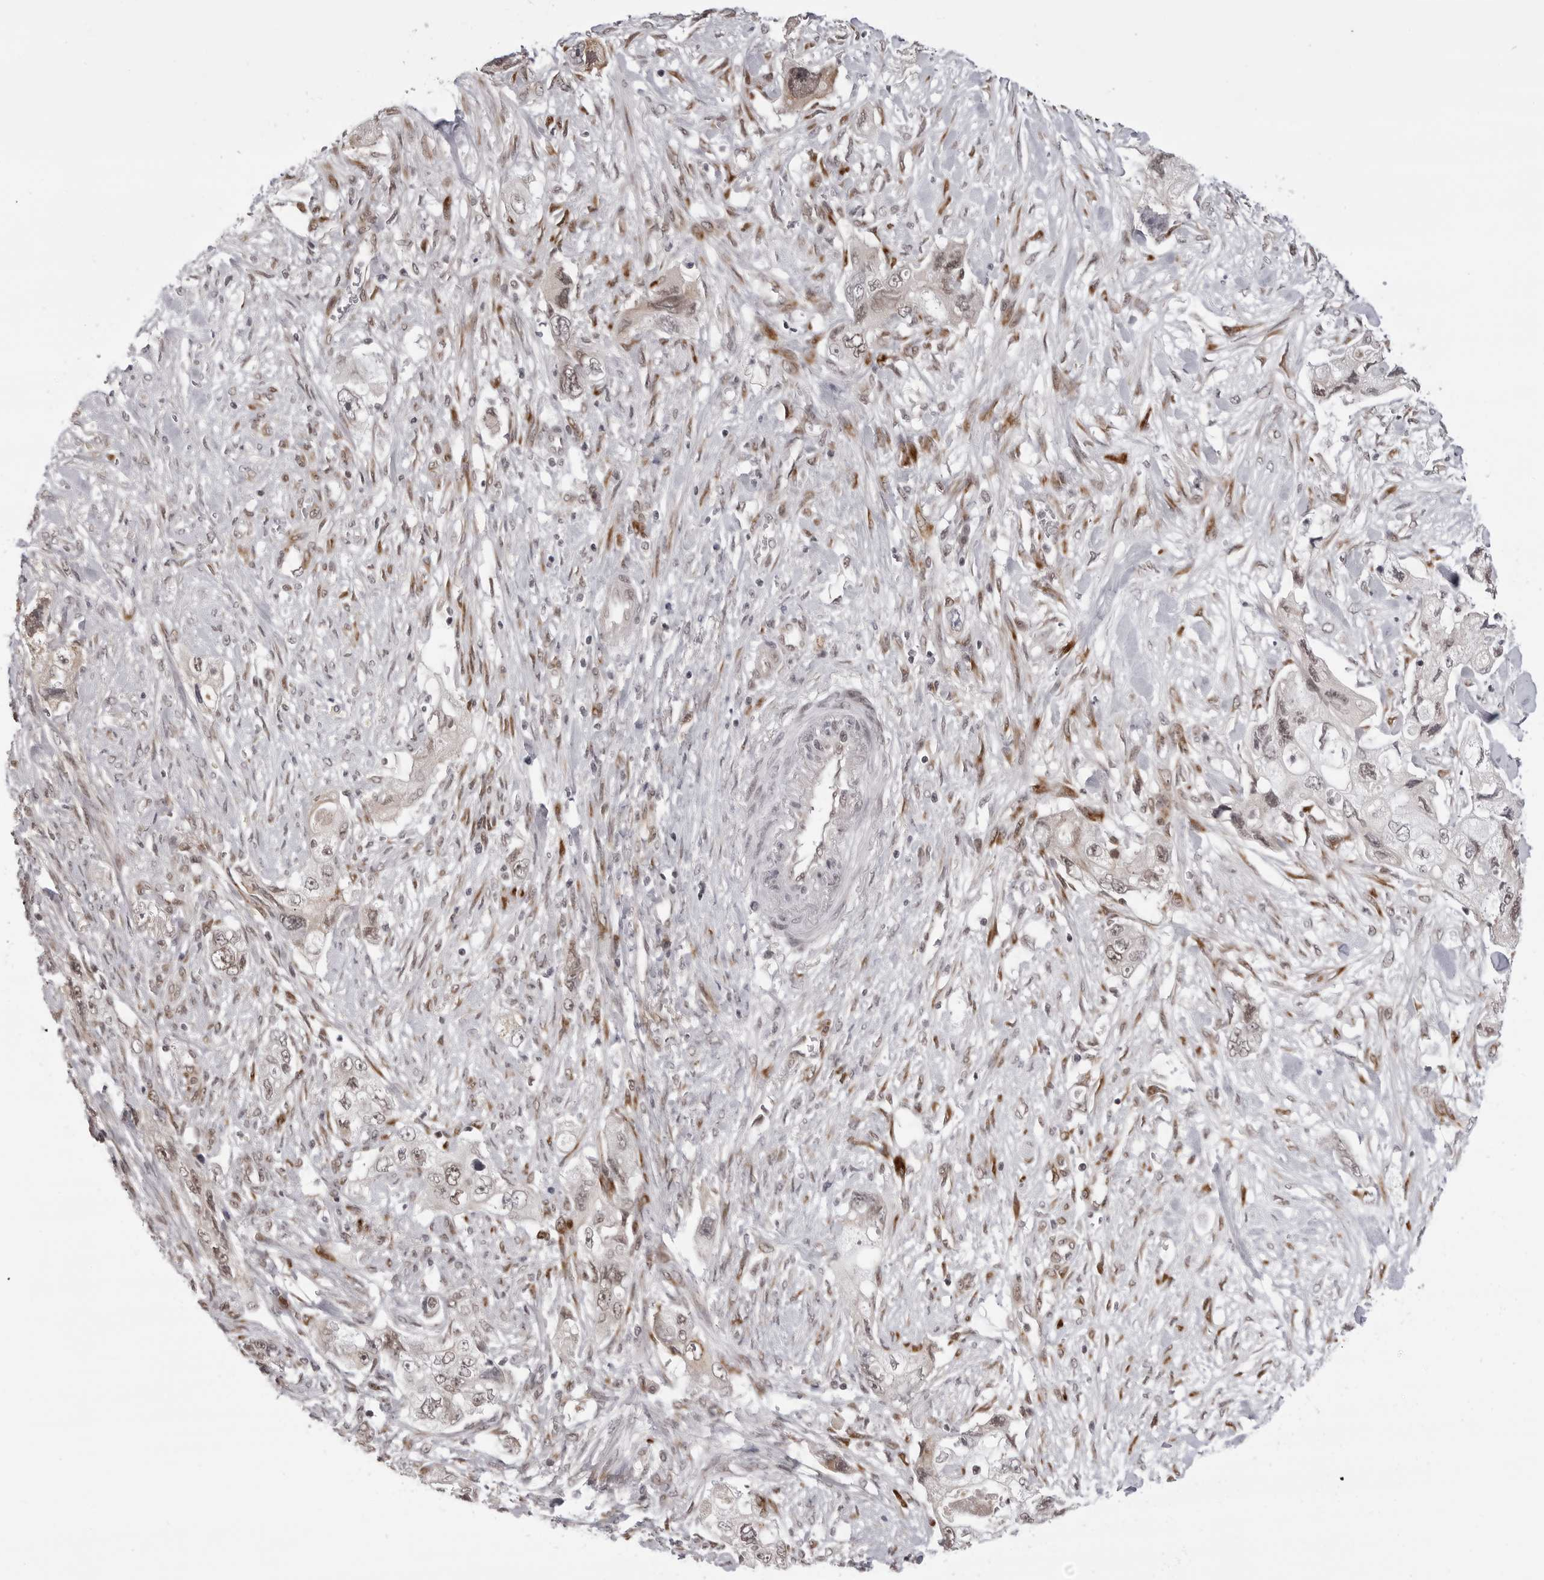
{"staining": {"intensity": "moderate", "quantity": "<25%", "location": "cytoplasmic/membranous,nuclear"}, "tissue": "pancreatic cancer", "cell_type": "Tumor cells", "image_type": "cancer", "snomed": [{"axis": "morphology", "description": "Adenocarcinoma, NOS"}, {"axis": "topography", "description": "Pancreas"}], "caption": "This micrograph reveals immunohistochemistry staining of human pancreatic cancer (adenocarcinoma), with low moderate cytoplasmic/membranous and nuclear staining in approximately <25% of tumor cells.", "gene": "PHF3", "patient": {"sex": "female", "age": 73}}